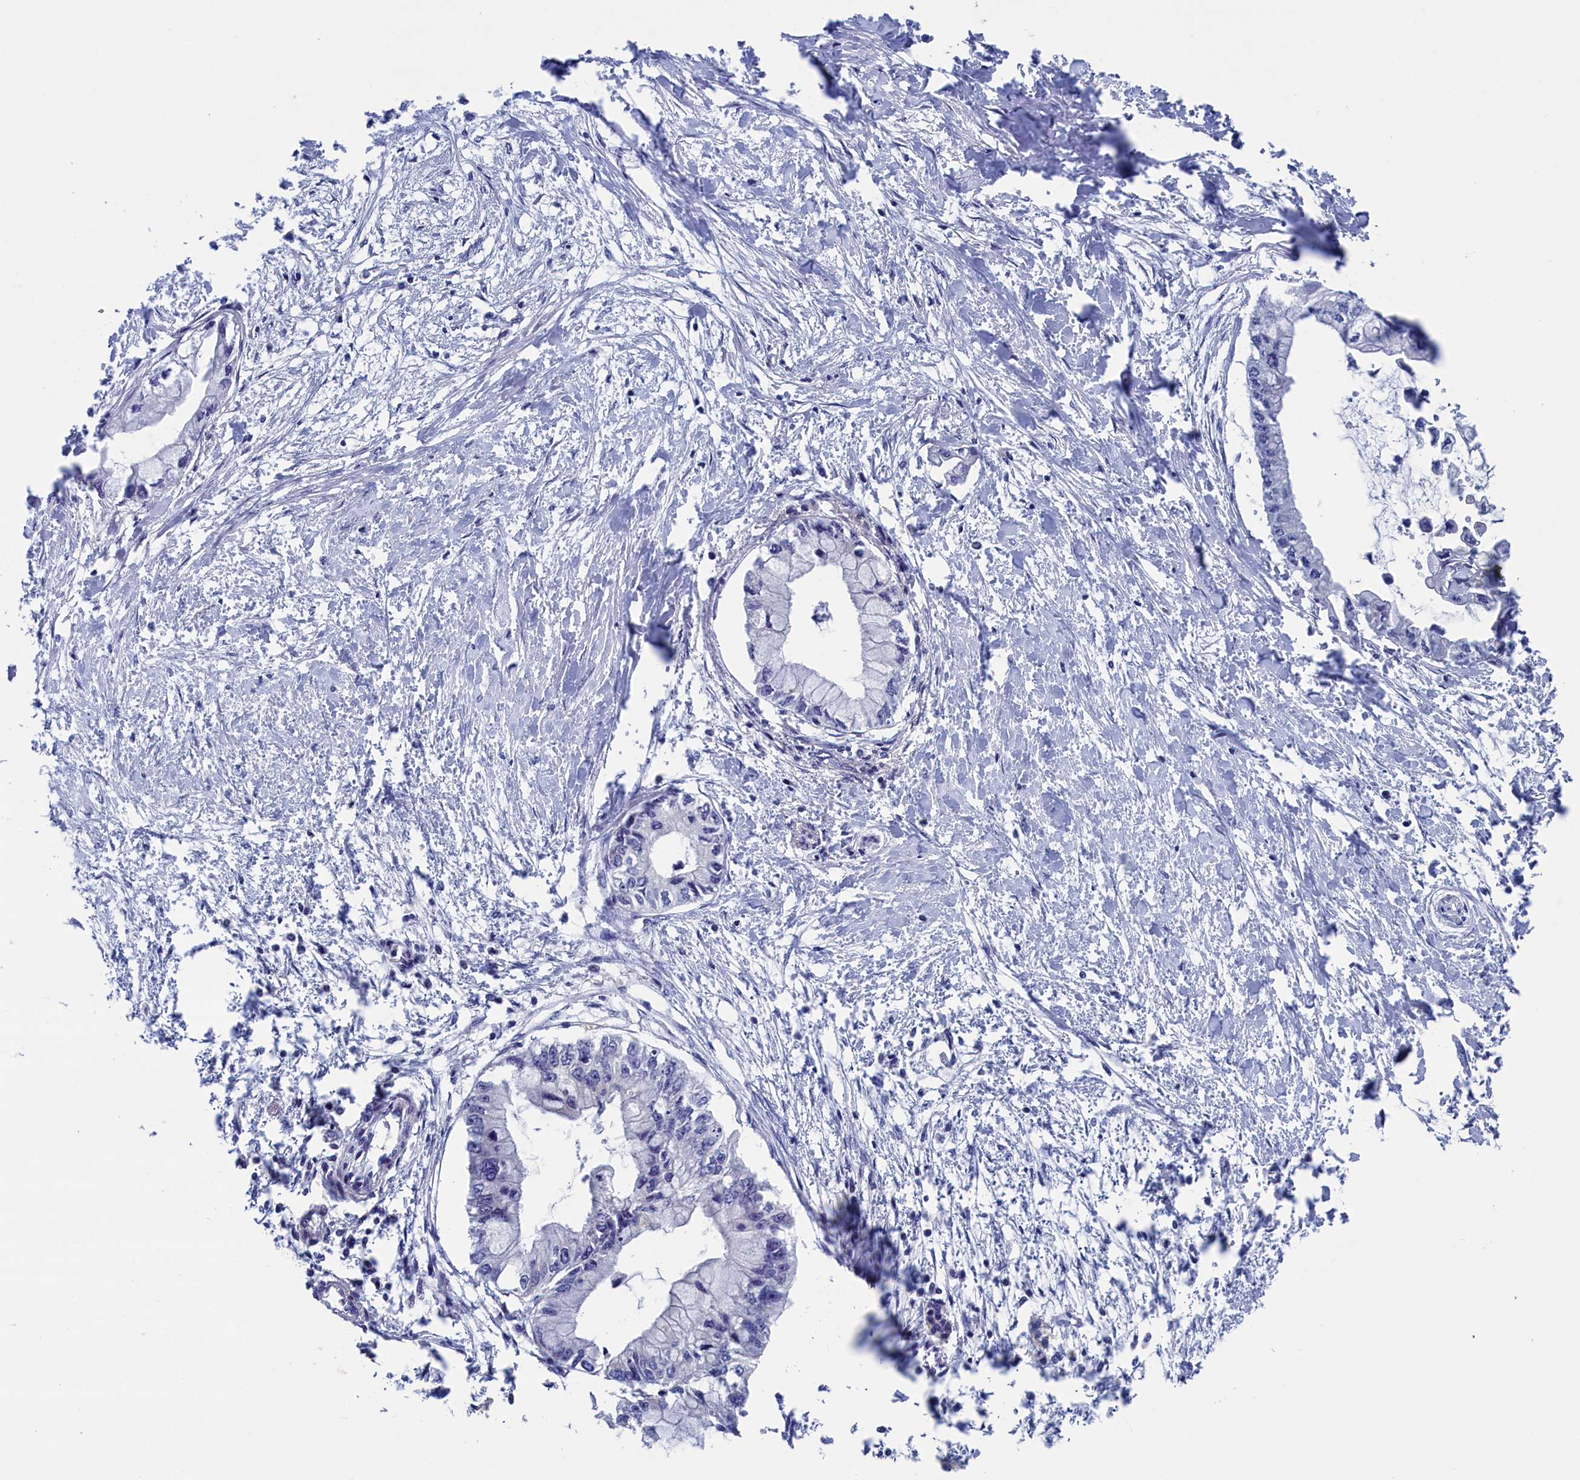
{"staining": {"intensity": "negative", "quantity": "none", "location": "none"}, "tissue": "pancreatic cancer", "cell_type": "Tumor cells", "image_type": "cancer", "snomed": [{"axis": "morphology", "description": "Adenocarcinoma, NOS"}, {"axis": "topography", "description": "Pancreas"}], "caption": "Protein analysis of adenocarcinoma (pancreatic) displays no significant expression in tumor cells.", "gene": "SPATA13", "patient": {"sex": "male", "age": 48}}